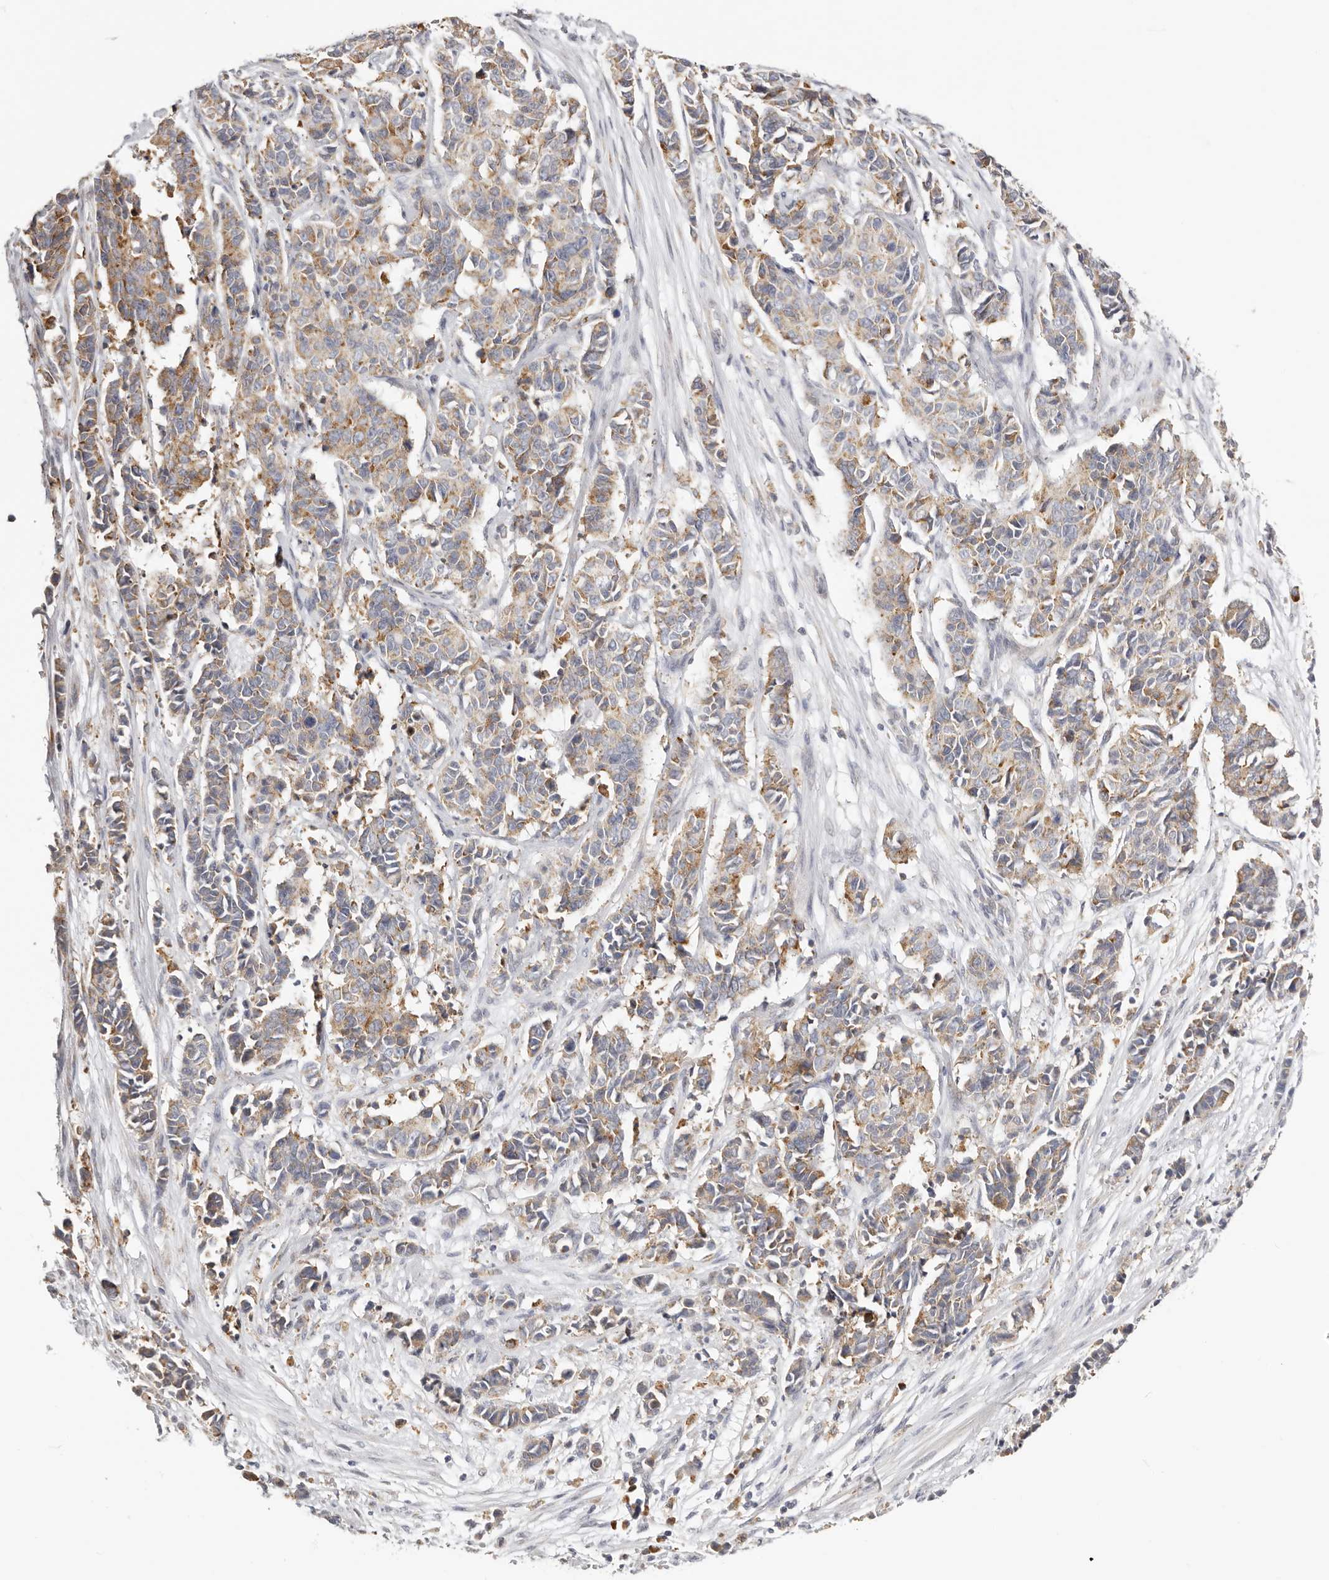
{"staining": {"intensity": "moderate", "quantity": "25%-75%", "location": "cytoplasmic/membranous"}, "tissue": "cervical cancer", "cell_type": "Tumor cells", "image_type": "cancer", "snomed": [{"axis": "morphology", "description": "Normal tissue, NOS"}, {"axis": "morphology", "description": "Squamous cell carcinoma, NOS"}, {"axis": "topography", "description": "Cervix"}], "caption": "Tumor cells demonstrate medium levels of moderate cytoplasmic/membranous expression in approximately 25%-75% of cells in cervical cancer (squamous cell carcinoma).", "gene": "IL32", "patient": {"sex": "female", "age": 35}}